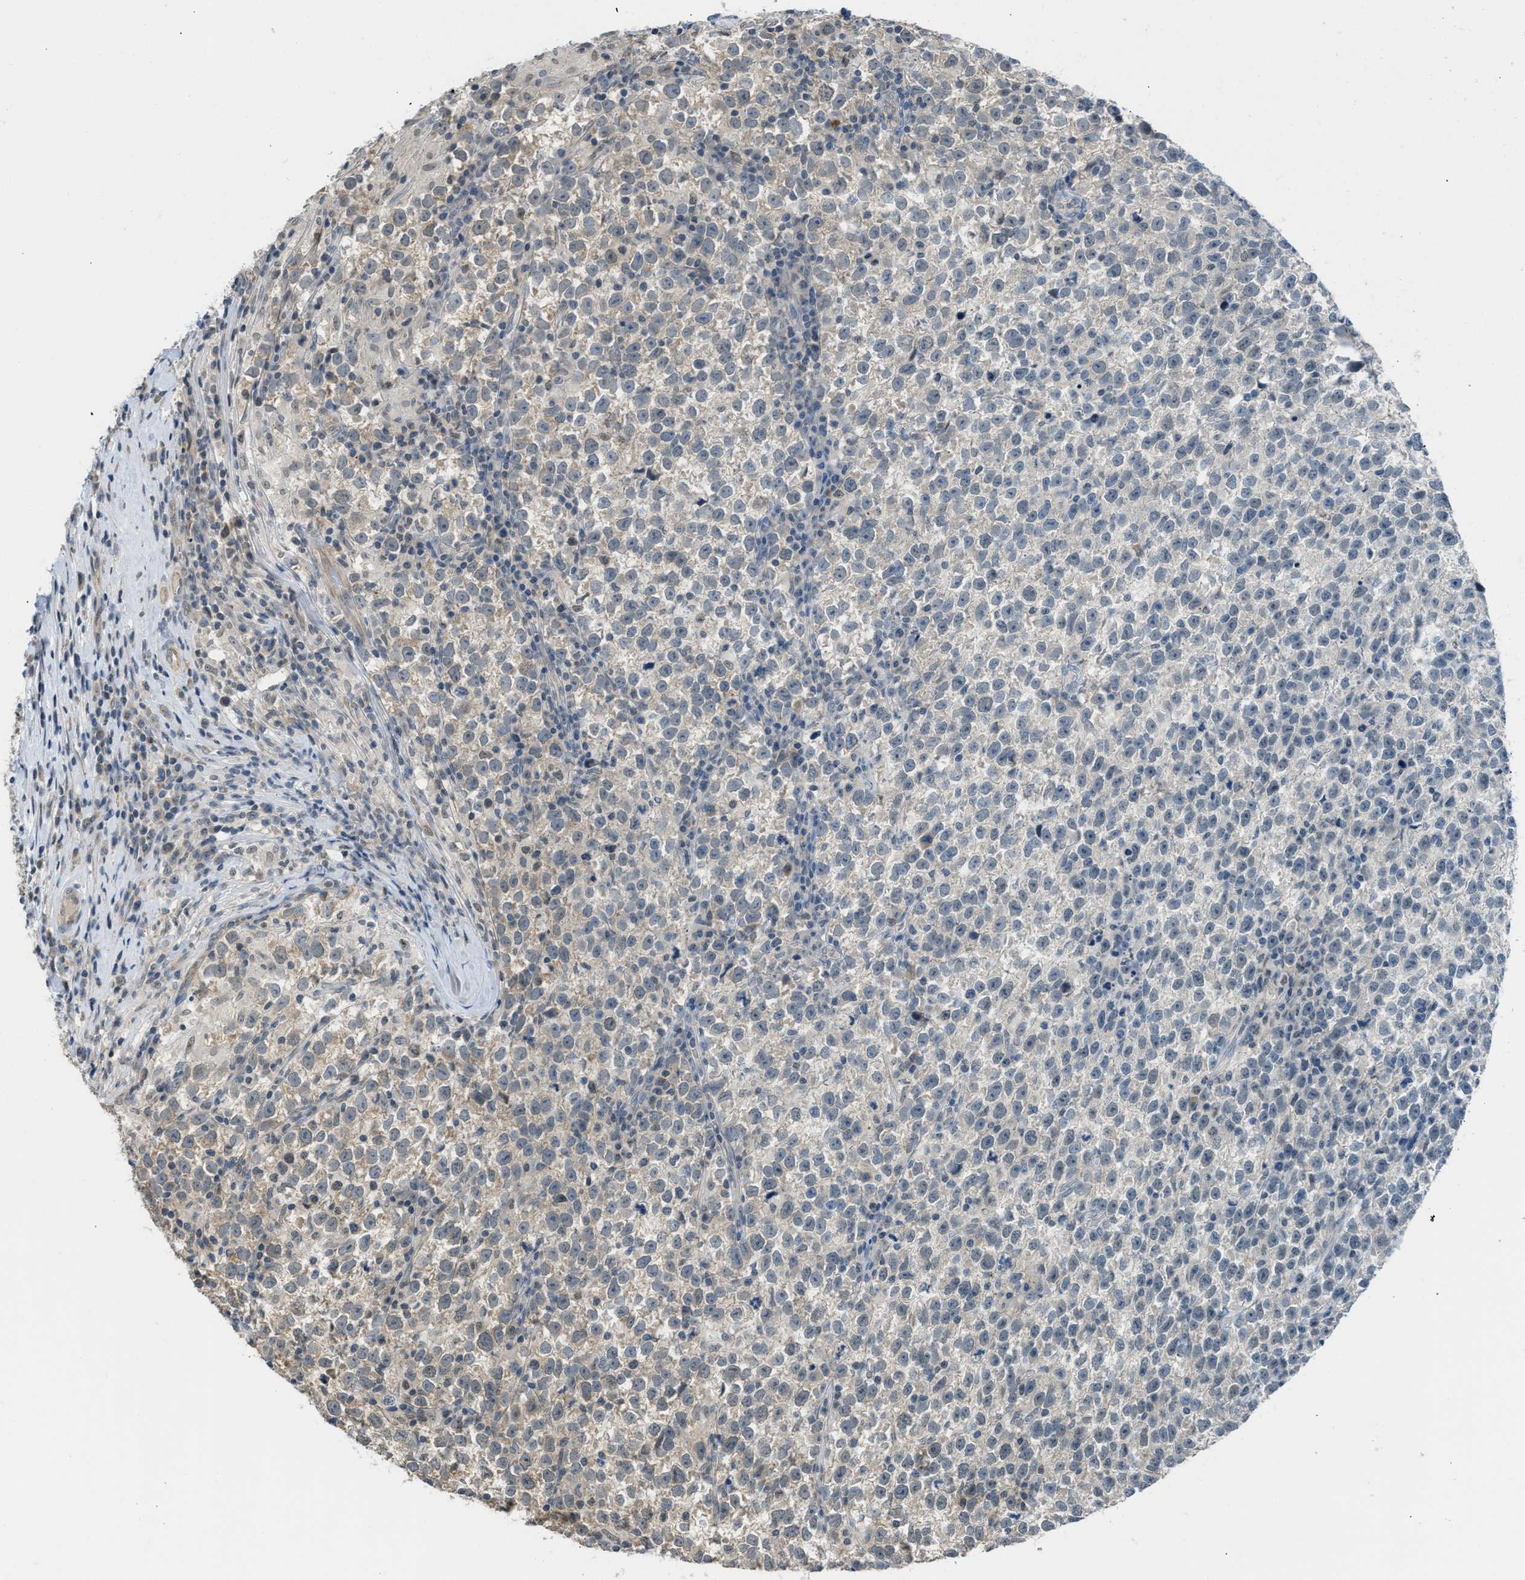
{"staining": {"intensity": "negative", "quantity": "none", "location": "none"}, "tissue": "testis cancer", "cell_type": "Tumor cells", "image_type": "cancer", "snomed": [{"axis": "morphology", "description": "Normal tissue, NOS"}, {"axis": "morphology", "description": "Seminoma, NOS"}, {"axis": "topography", "description": "Testis"}], "caption": "The histopathology image exhibits no significant expression in tumor cells of testis cancer.", "gene": "TTBK2", "patient": {"sex": "male", "age": 43}}